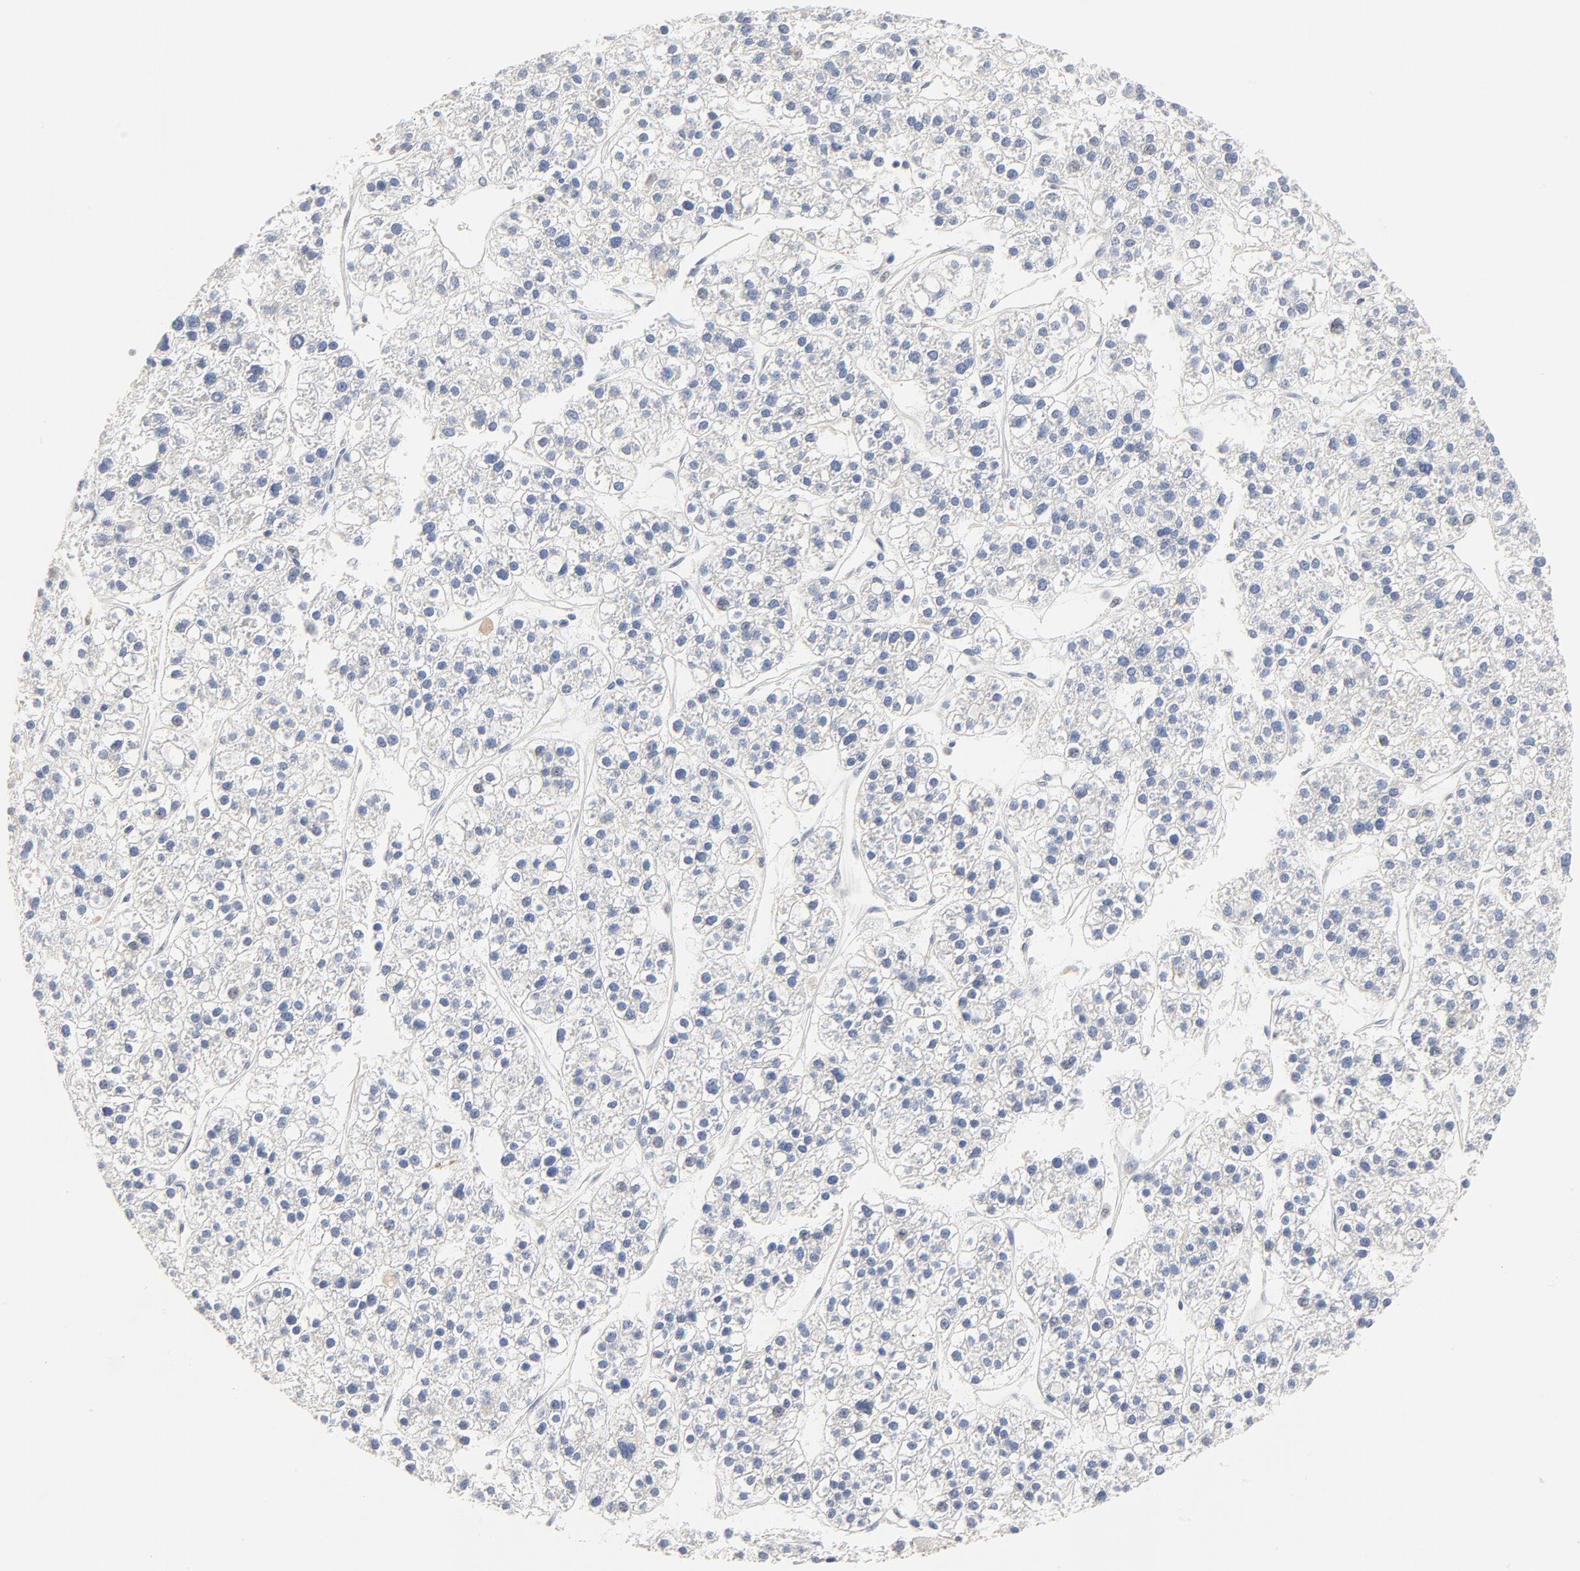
{"staining": {"intensity": "negative", "quantity": "none", "location": "none"}, "tissue": "liver cancer", "cell_type": "Tumor cells", "image_type": "cancer", "snomed": [{"axis": "morphology", "description": "Carcinoma, Hepatocellular, NOS"}, {"axis": "topography", "description": "Liver"}], "caption": "Tumor cells are negative for protein expression in human liver hepatocellular carcinoma.", "gene": "EPCAM", "patient": {"sex": "female", "age": 85}}